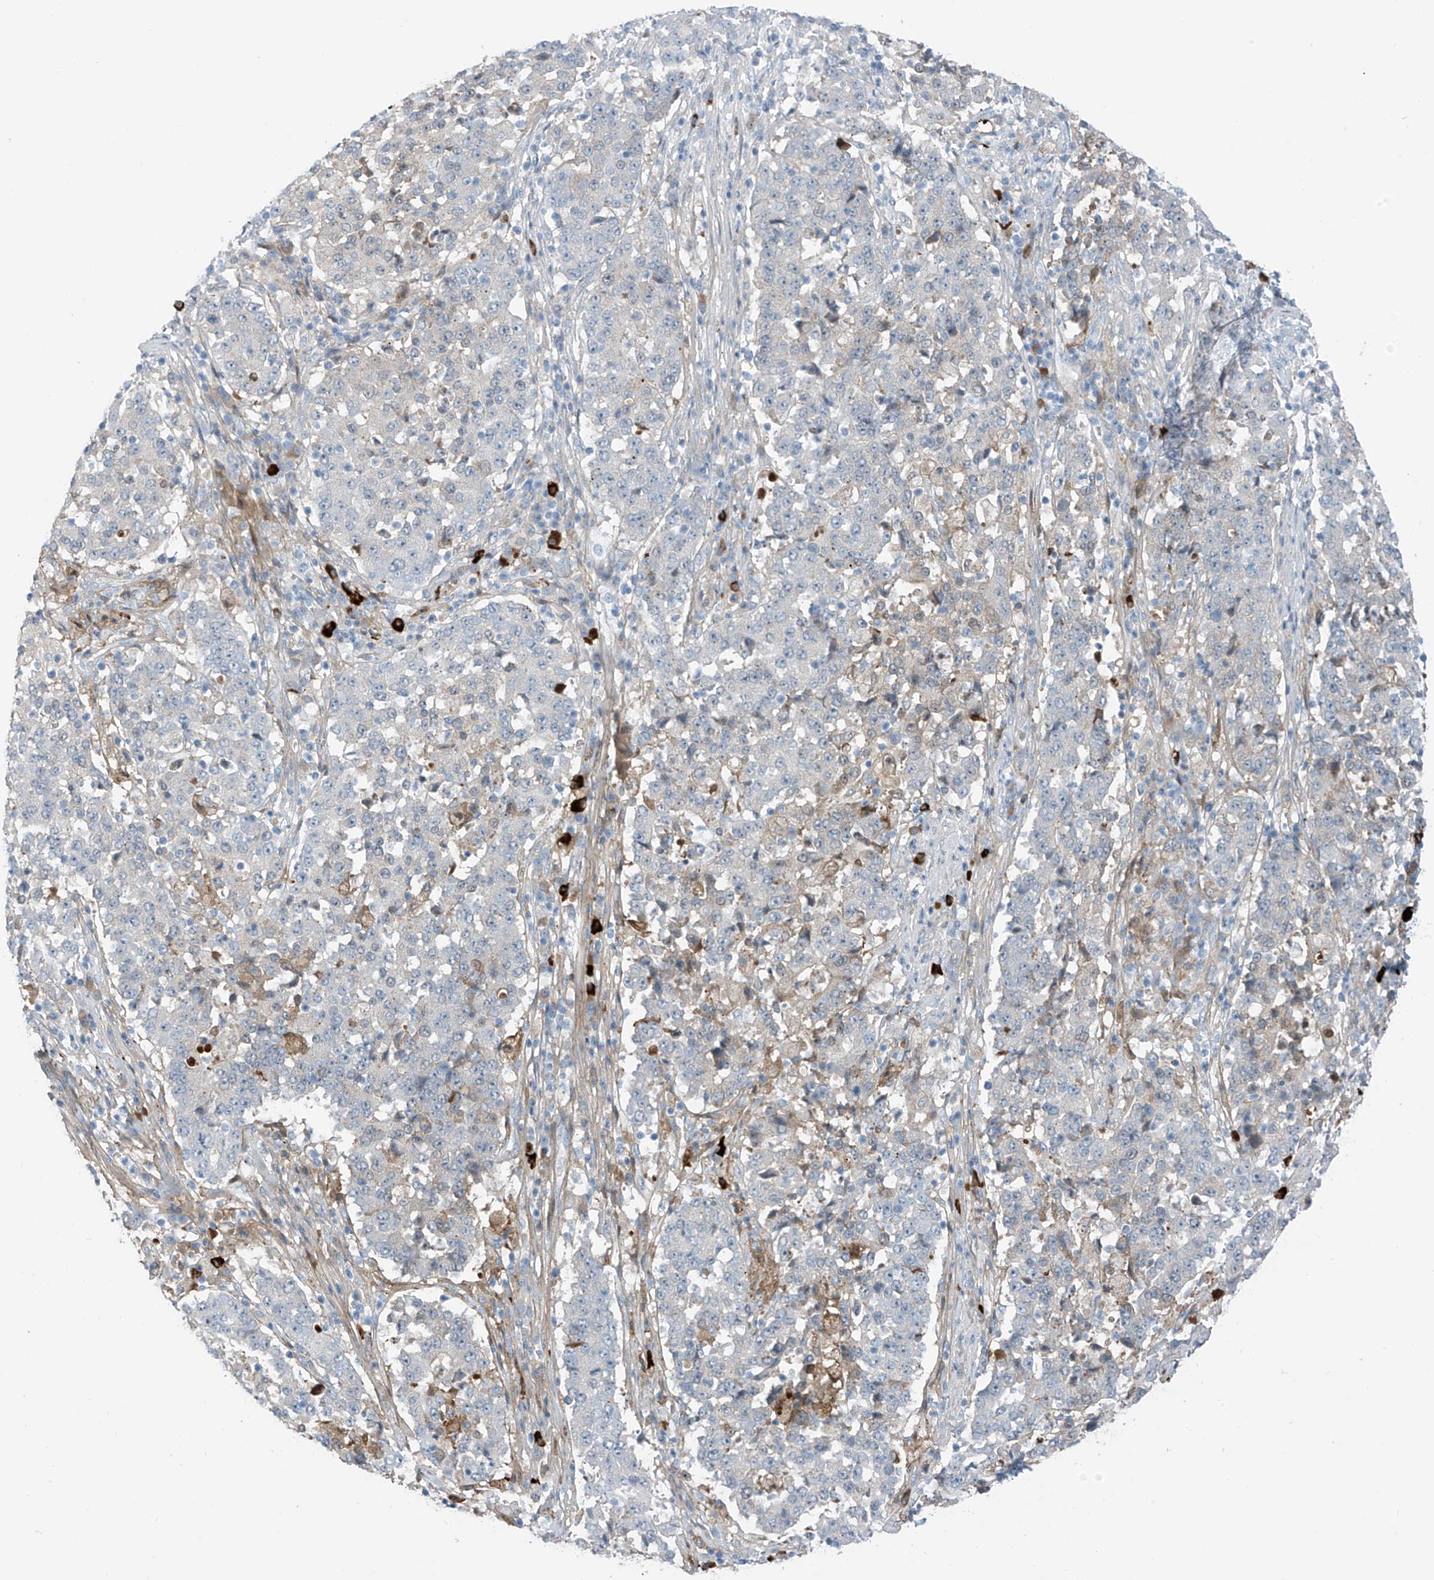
{"staining": {"intensity": "negative", "quantity": "none", "location": "none"}, "tissue": "stomach cancer", "cell_type": "Tumor cells", "image_type": "cancer", "snomed": [{"axis": "morphology", "description": "Adenocarcinoma, NOS"}, {"axis": "topography", "description": "Stomach"}], "caption": "High power microscopy histopathology image of an IHC micrograph of adenocarcinoma (stomach), revealing no significant expression in tumor cells.", "gene": "ZNF793", "patient": {"sex": "male", "age": 59}}